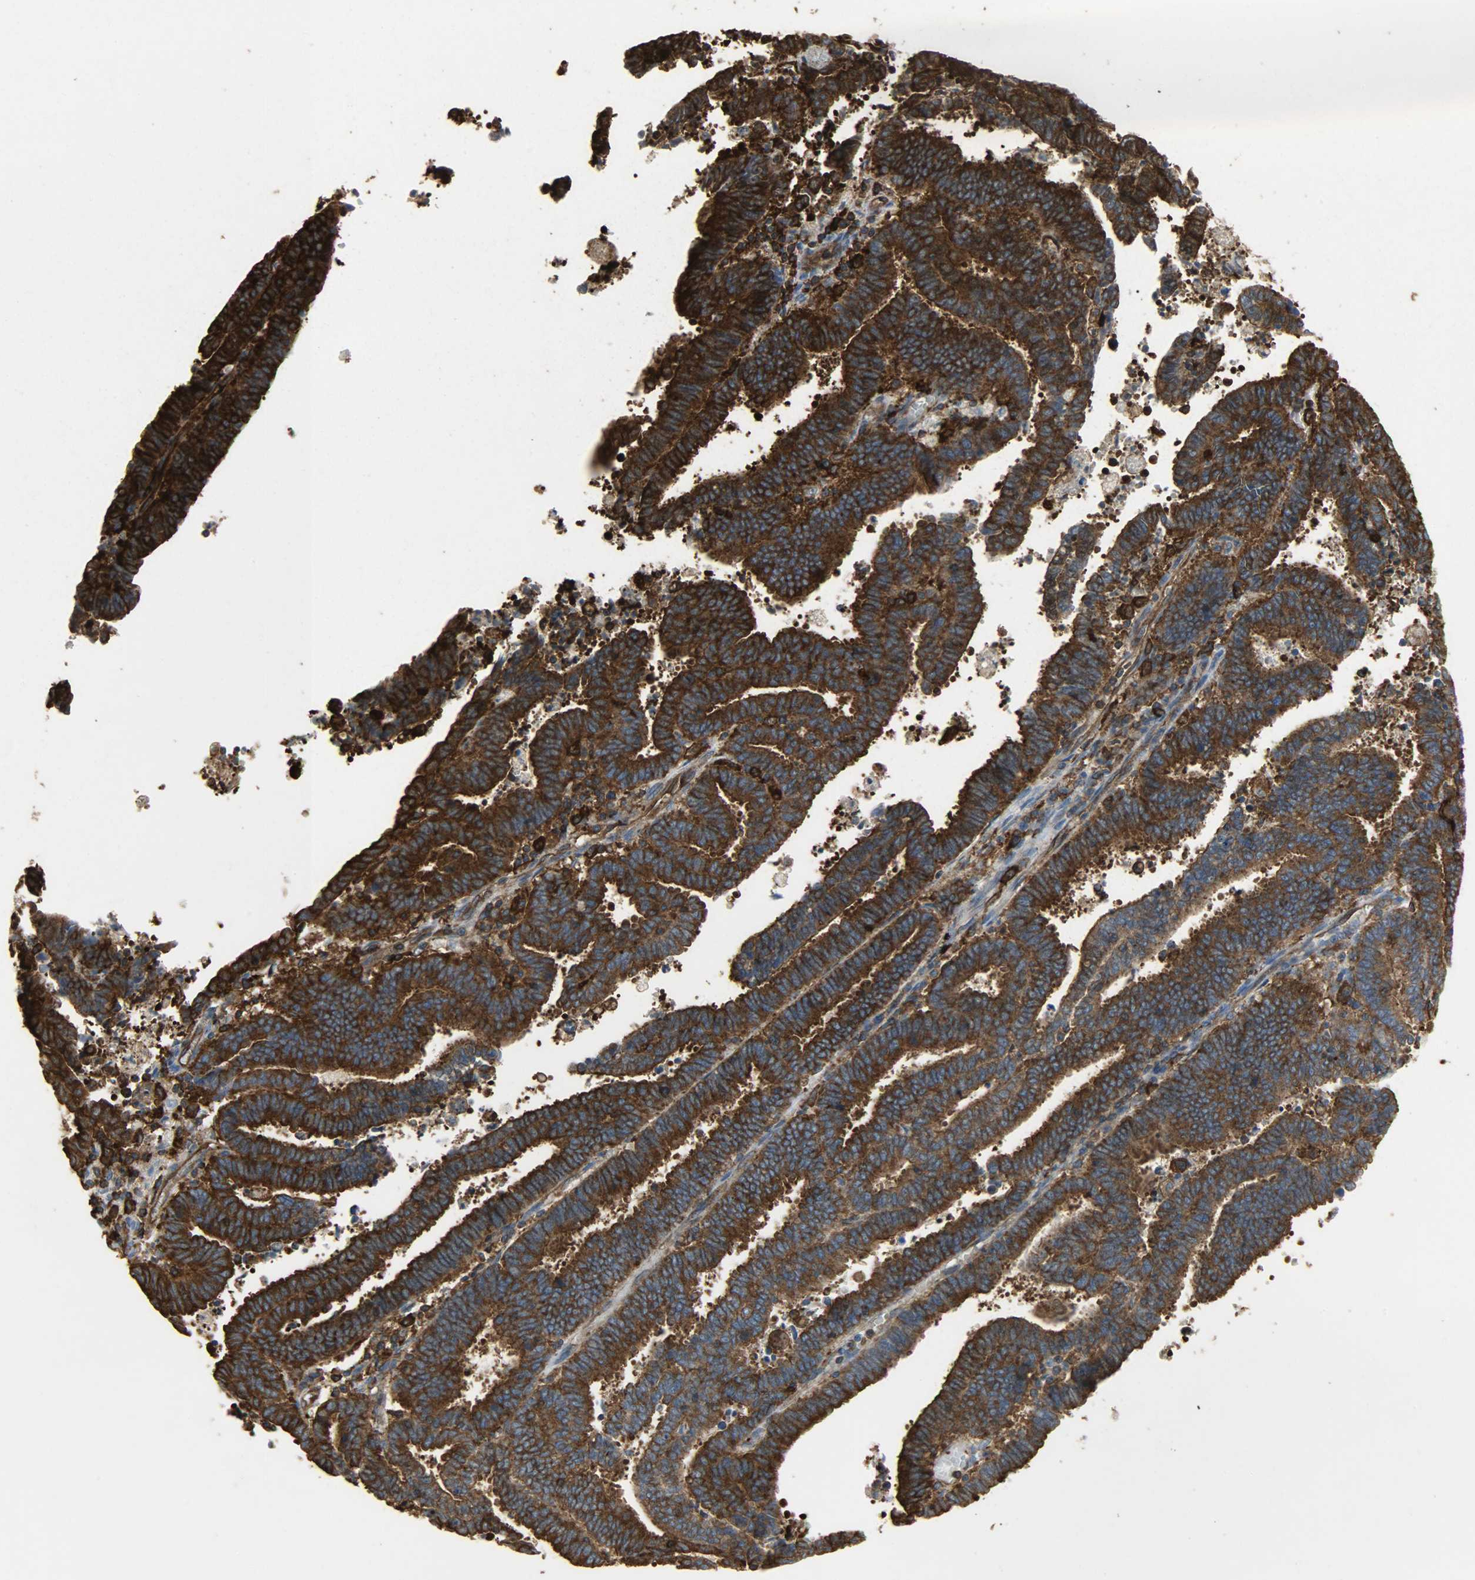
{"staining": {"intensity": "strong", "quantity": ">75%", "location": "cytoplasmic/membranous"}, "tissue": "endometrial cancer", "cell_type": "Tumor cells", "image_type": "cancer", "snomed": [{"axis": "morphology", "description": "Adenocarcinoma, NOS"}, {"axis": "topography", "description": "Uterus"}], "caption": "Protein staining by IHC reveals strong cytoplasmic/membranous positivity in approximately >75% of tumor cells in endometrial adenocarcinoma. (DAB IHC with brightfield microscopy, high magnification).", "gene": "VASP", "patient": {"sex": "female", "age": 83}}